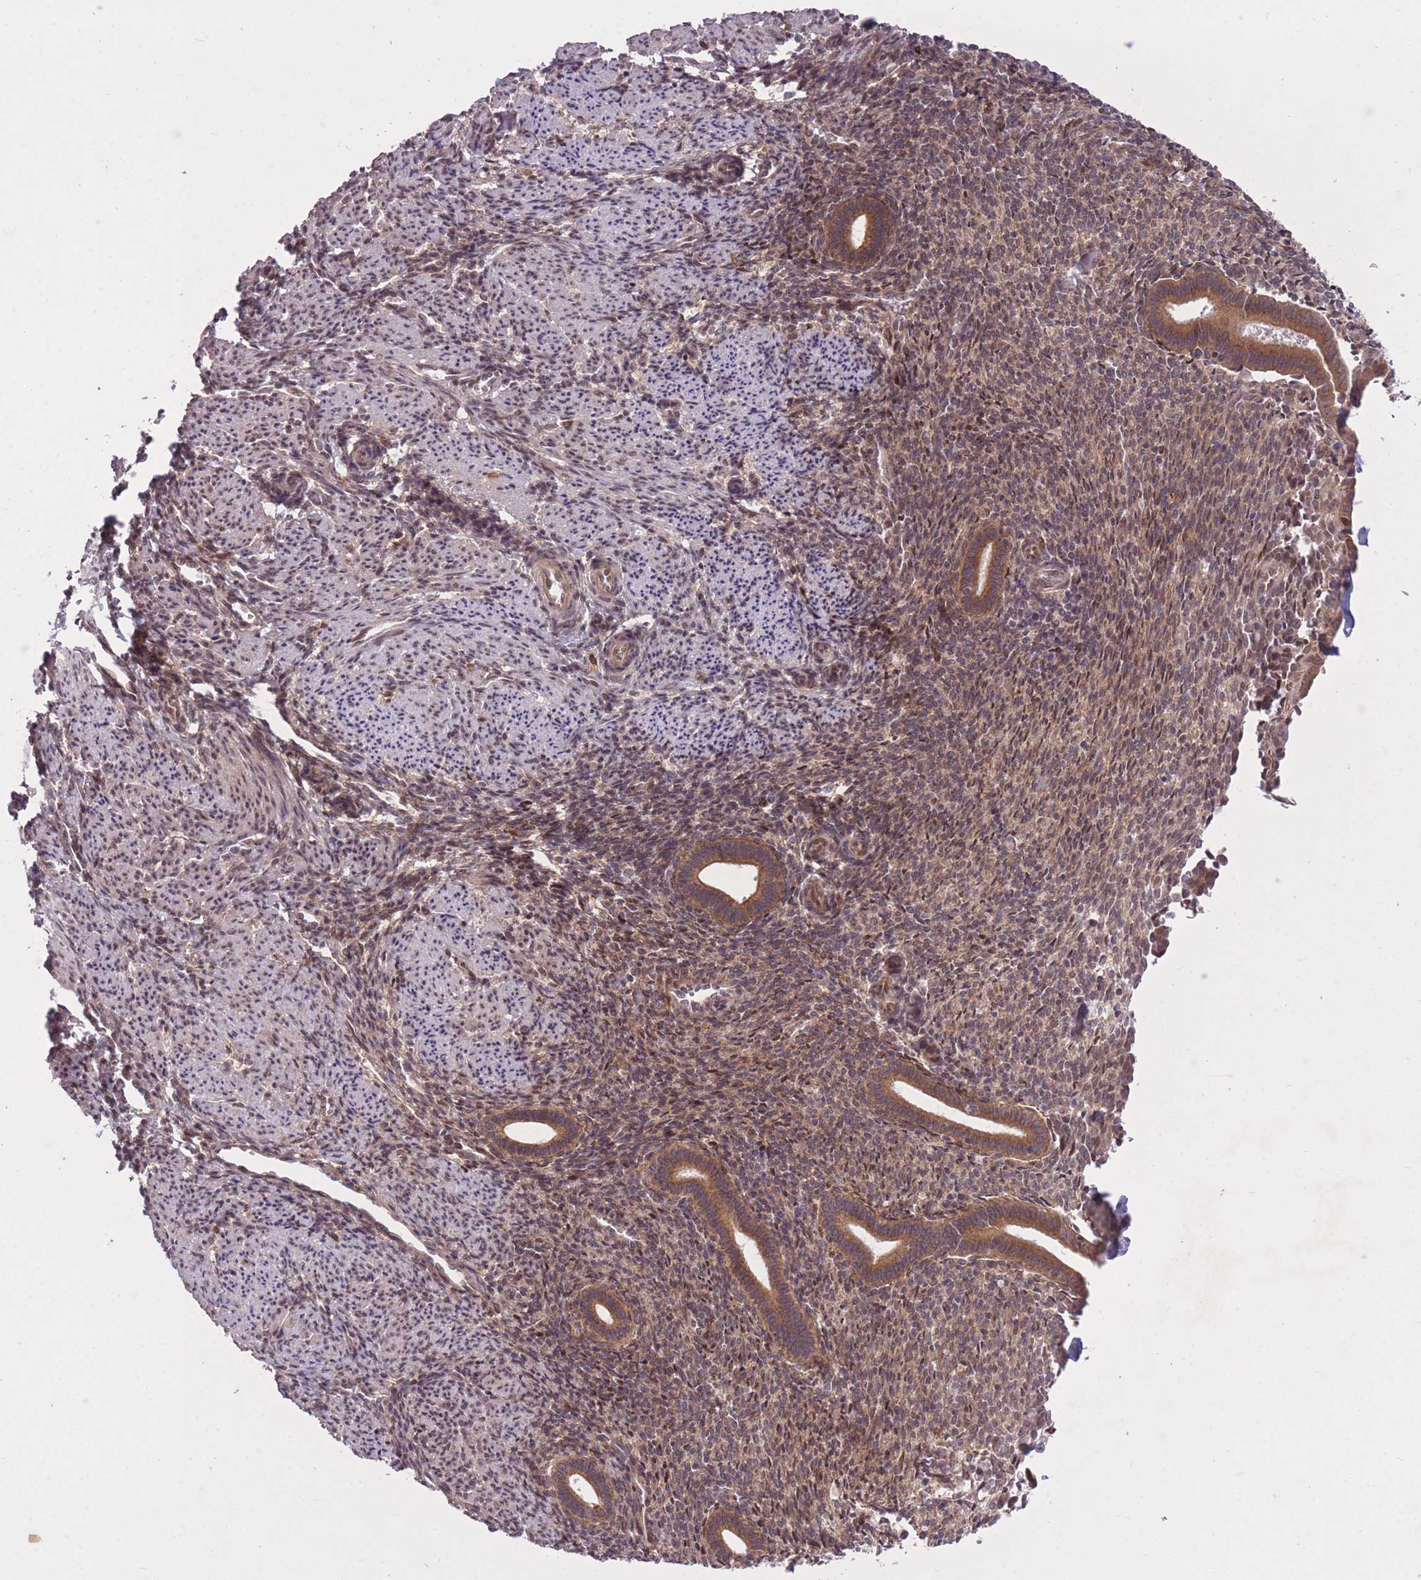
{"staining": {"intensity": "moderate", "quantity": "<25%", "location": "cytoplasmic/membranous"}, "tissue": "endometrium", "cell_type": "Cells in endometrial stroma", "image_type": "normal", "snomed": [{"axis": "morphology", "description": "Normal tissue, NOS"}, {"axis": "topography", "description": "Endometrium"}], "caption": "A low amount of moderate cytoplasmic/membranous positivity is present in approximately <25% of cells in endometrial stroma in normal endometrium. The staining is performed using DAB brown chromogen to label protein expression. The nuclei are counter-stained blue using hematoxylin.", "gene": "ZNF391", "patient": {"sex": "female", "age": 32}}